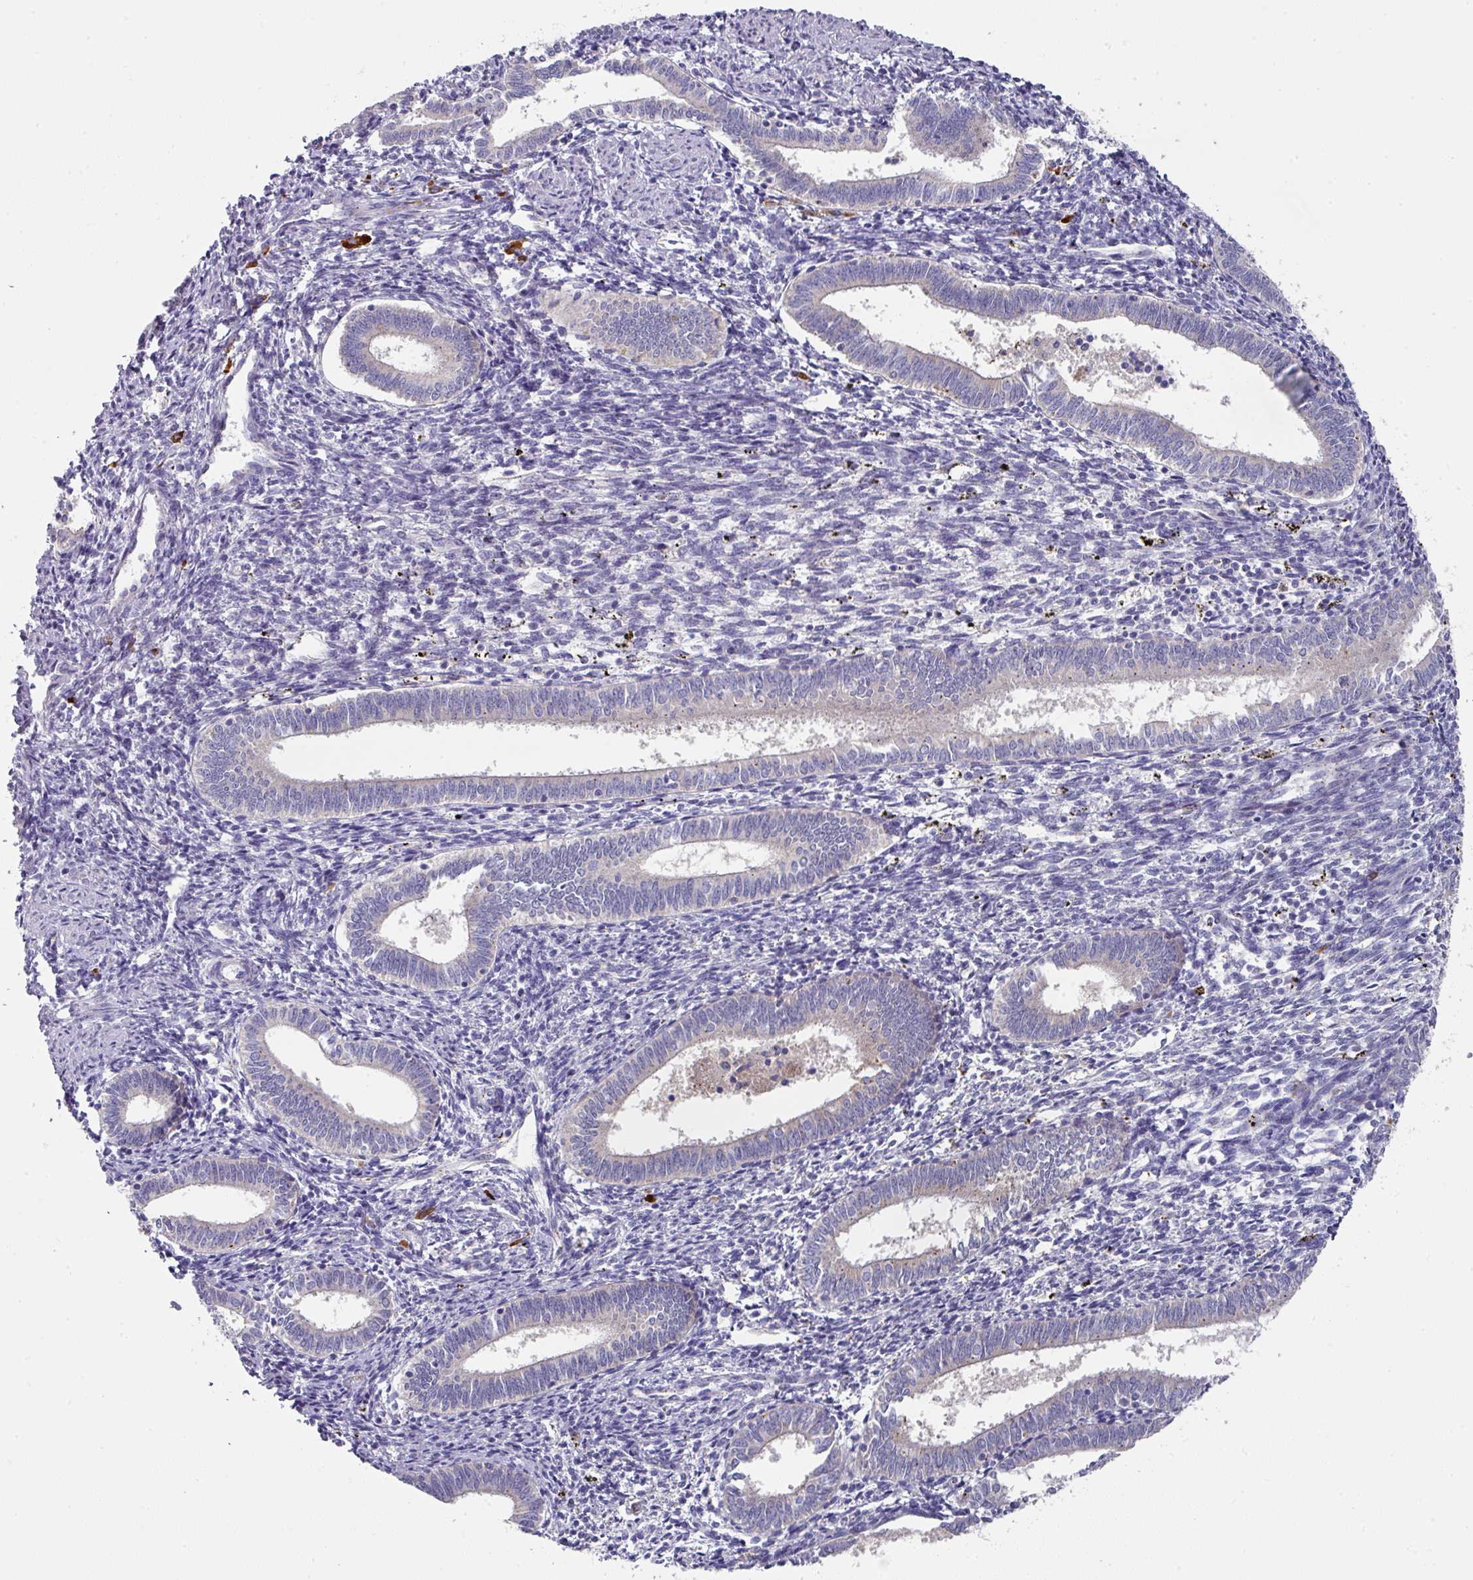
{"staining": {"intensity": "negative", "quantity": "none", "location": "none"}, "tissue": "endometrium", "cell_type": "Cells in endometrial stroma", "image_type": "normal", "snomed": [{"axis": "morphology", "description": "Normal tissue, NOS"}, {"axis": "topography", "description": "Endometrium"}], "caption": "The histopathology image reveals no staining of cells in endometrial stroma in benign endometrium.", "gene": "IL4R", "patient": {"sex": "female", "age": 41}}